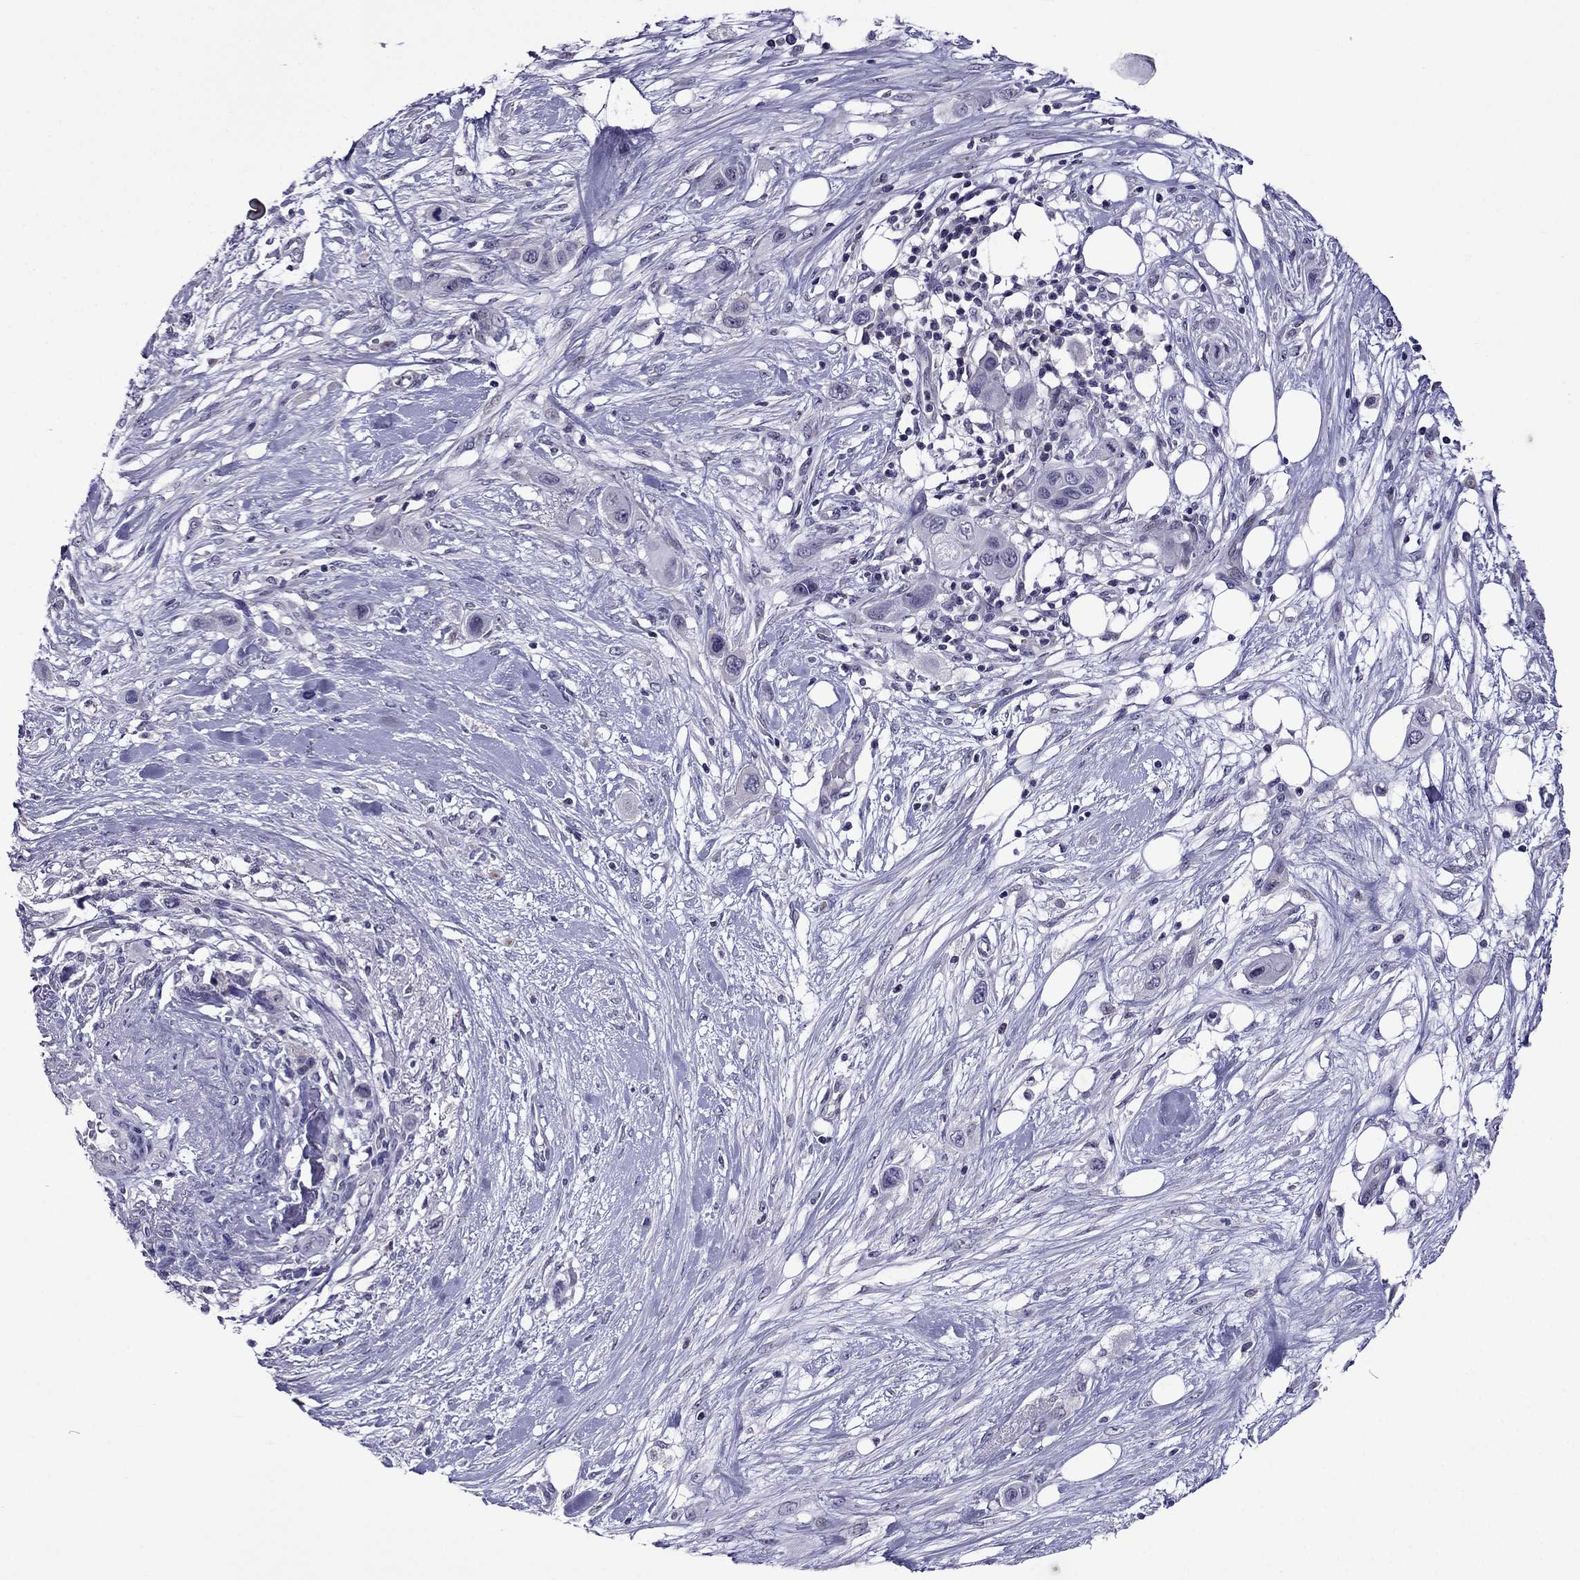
{"staining": {"intensity": "negative", "quantity": "none", "location": "none"}, "tissue": "skin cancer", "cell_type": "Tumor cells", "image_type": "cancer", "snomed": [{"axis": "morphology", "description": "Squamous cell carcinoma, NOS"}, {"axis": "topography", "description": "Skin"}], "caption": "Tumor cells are negative for brown protein staining in skin cancer. (Brightfield microscopy of DAB immunohistochemistry (IHC) at high magnification).", "gene": "SPTBN4", "patient": {"sex": "male", "age": 79}}